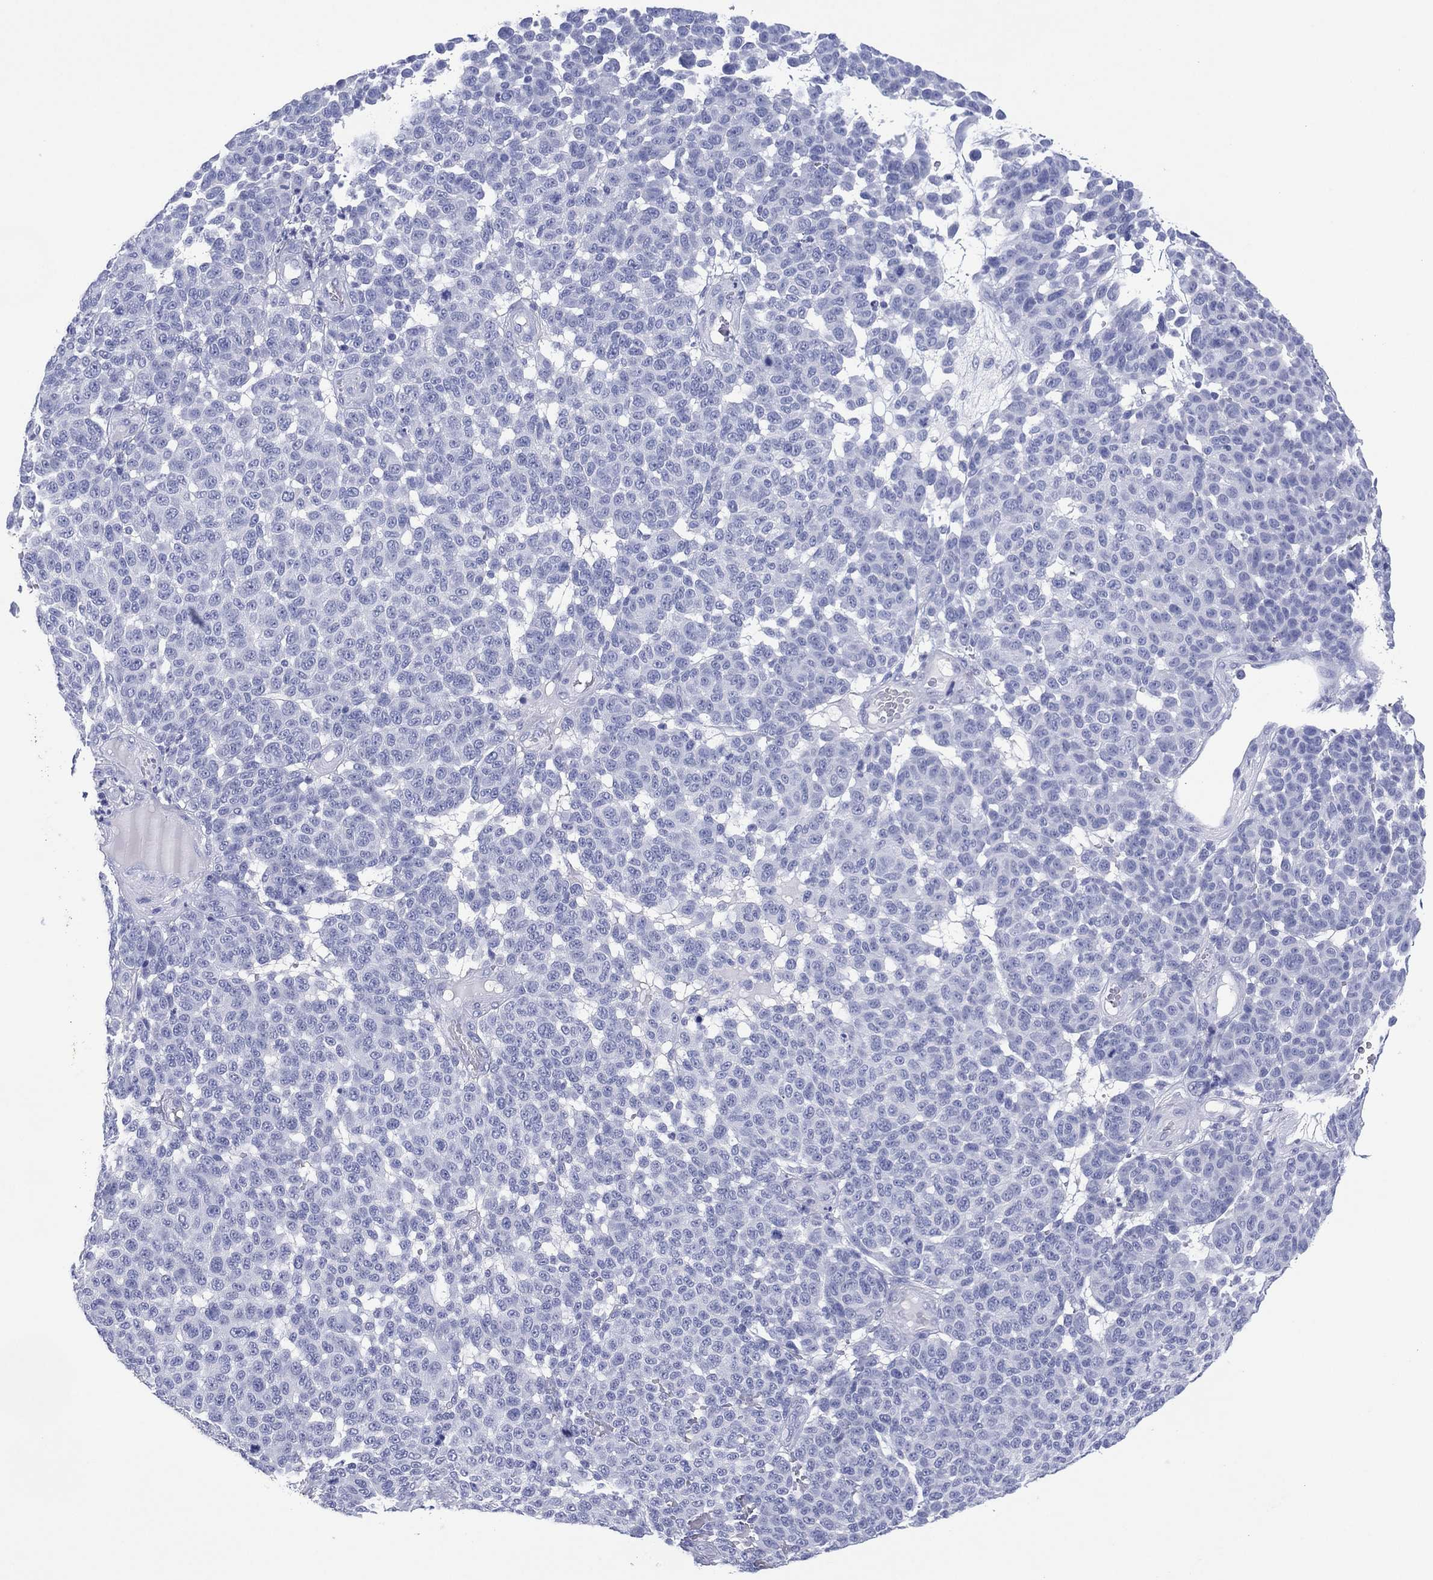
{"staining": {"intensity": "negative", "quantity": "none", "location": "none"}, "tissue": "melanoma", "cell_type": "Tumor cells", "image_type": "cancer", "snomed": [{"axis": "morphology", "description": "Malignant melanoma, NOS"}, {"axis": "topography", "description": "Skin"}], "caption": "IHC histopathology image of human melanoma stained for a protein (brown), which exhibits no staining in tumor cells.", "gene": "DSG1", "patient": {"sex": "male", "age": 59}}